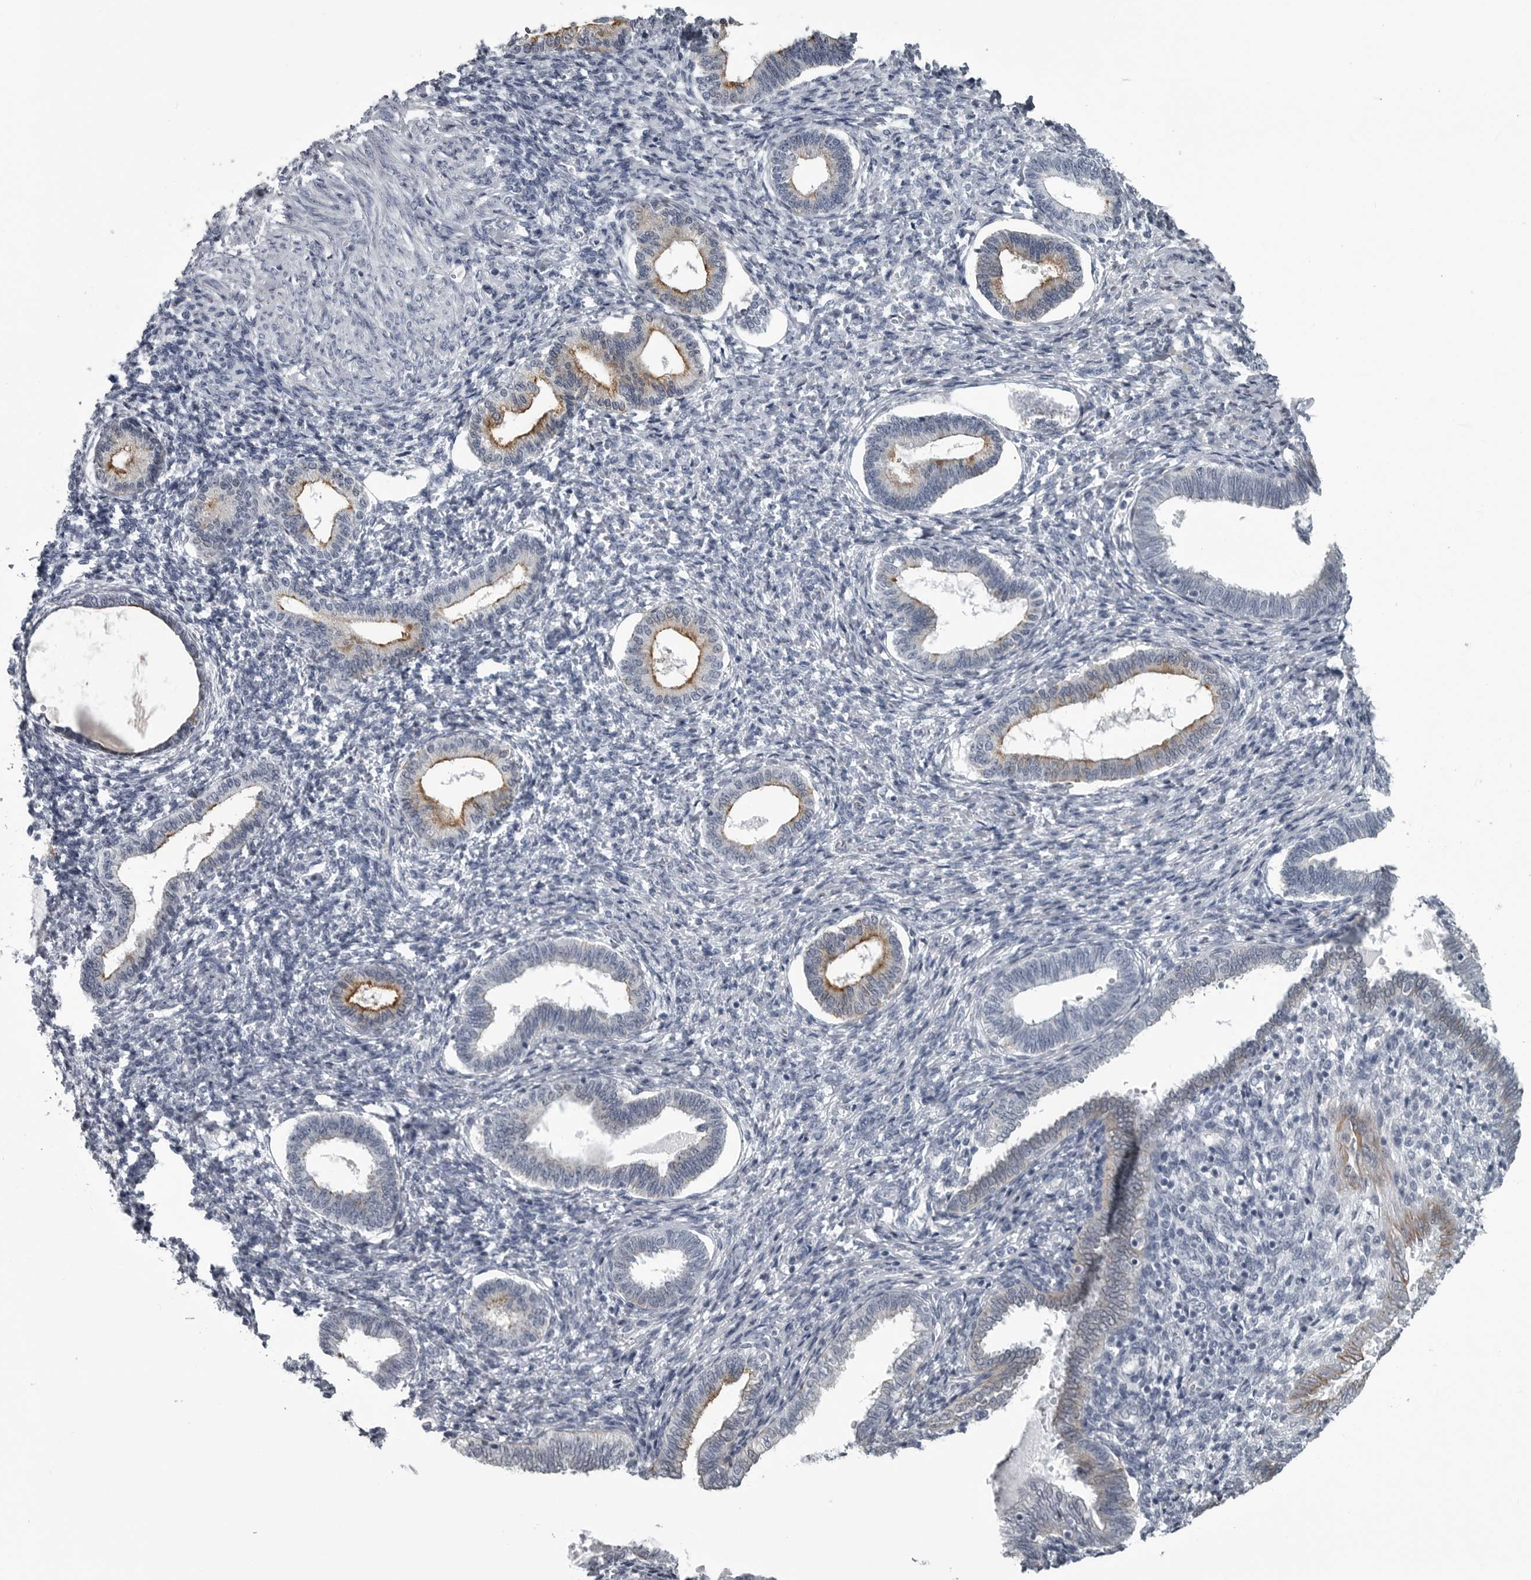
{"staining": {"intensity": "negative", "quantity": "none", "location": "none"}, "tissue": "endometrium", "cell_type": "Cells in endometrial stroma", "image_type": "normal", "snomed": [{"axis": "morphology", "description": "Normal tissue, NOS"}, {"axis": "topography", "description": "Endometrium"}], "caption": "Protein analysis of unremarkable endometrium displays no significant expression in cells in endometrial stroma.", "gene": "MYOC", "patient": {"sex": "female", "age": 77}}